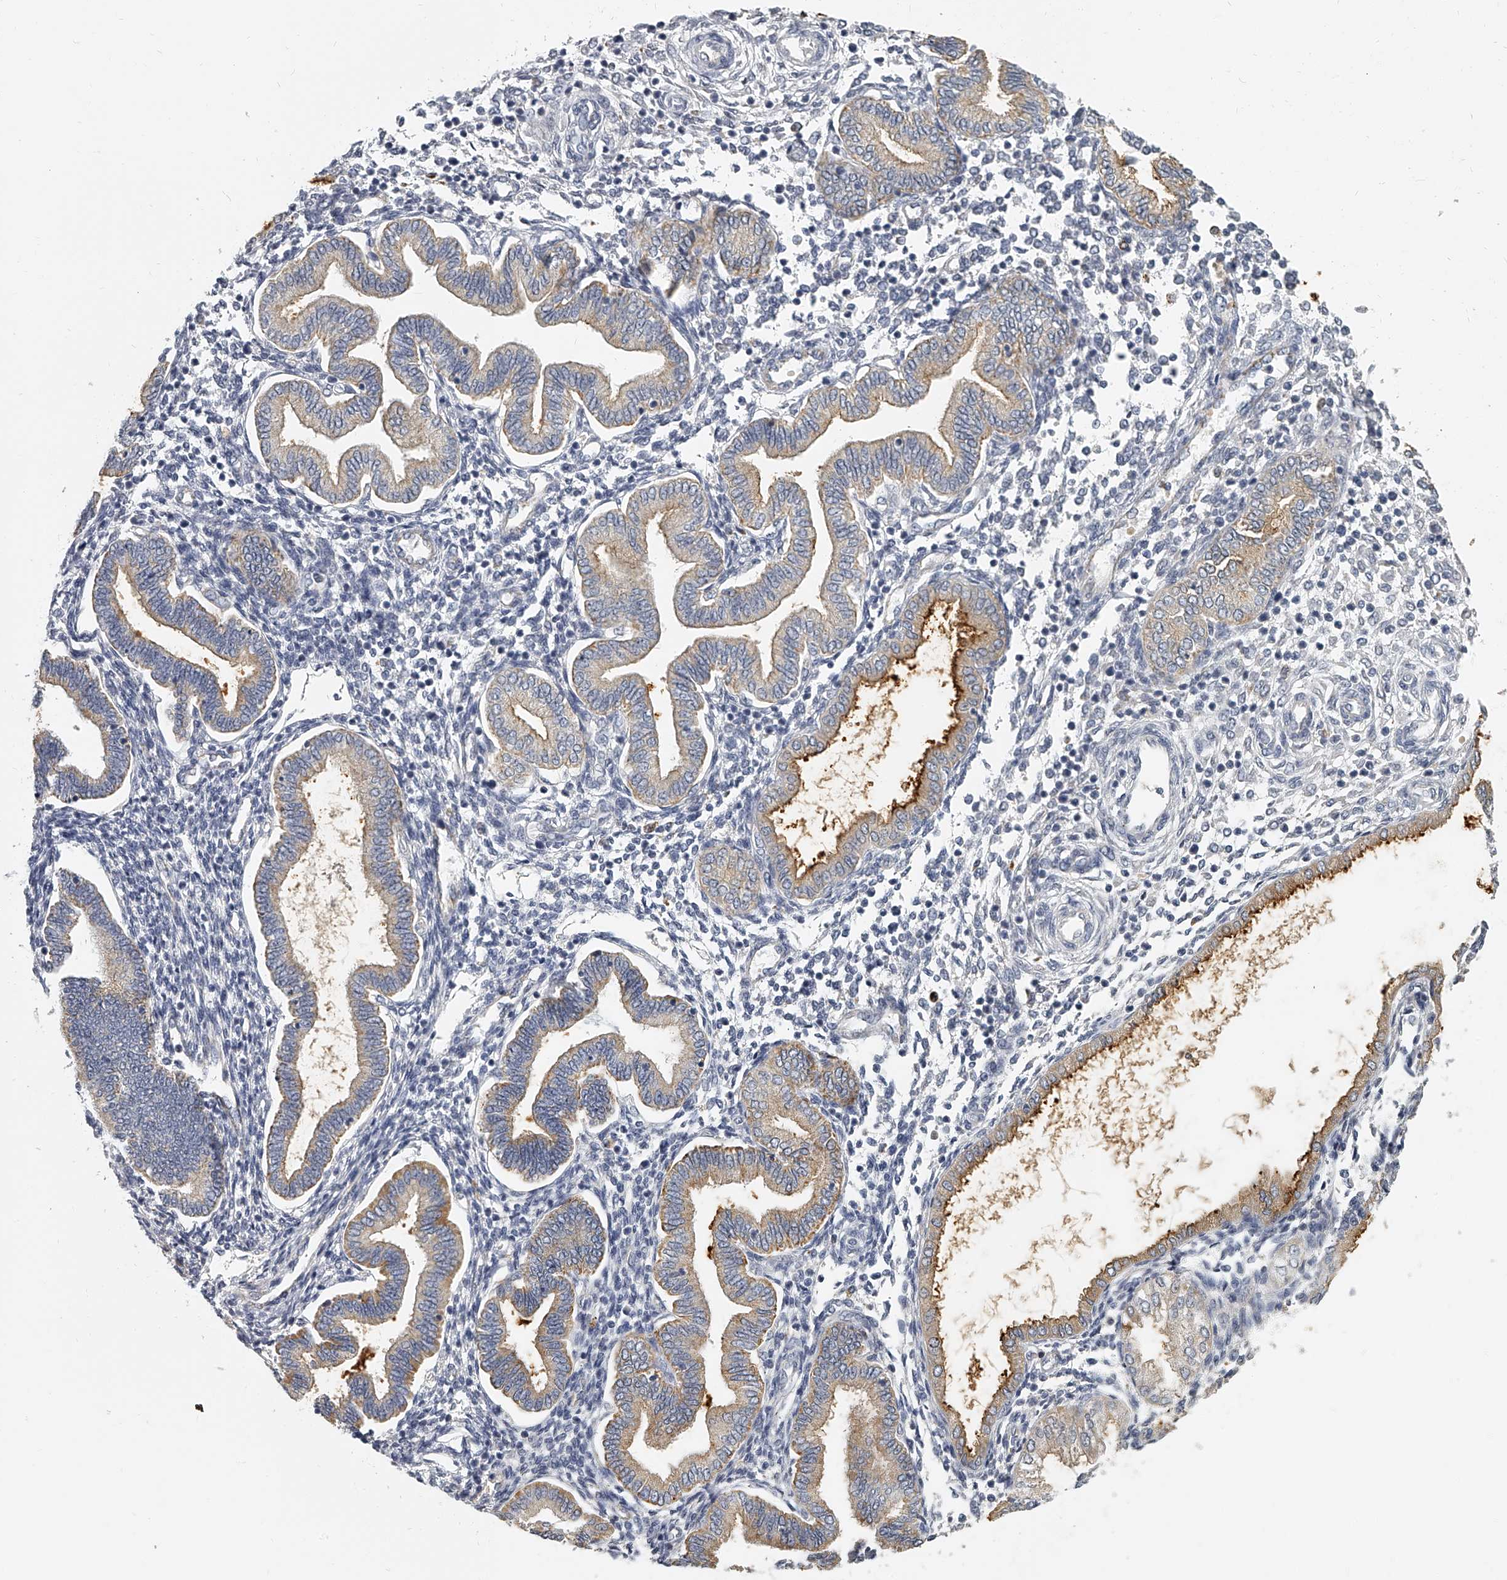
{"staining": {"intensity": "negative", "quantity": "none", "location": "none"}, "tissue": "endometrium", "cell_type": "Cells in endometrial stroma", "image_type": "normal", "snomed": [{"axis": "morphology", "description": "Normal tissue, NOS"}, {"axis": "topography", "description": "Endometrium"}], "caption": "This is a histopathology image of immunohistochemistry (IHC) staining of benign endometrium, which shows no positivity in cells in endometrial stroma. (Brightfield microscopy of DAB immunohistochemistry at high magnification).", "gene": "KLHL7", "patient": {"sex": "female", "age": 53}}